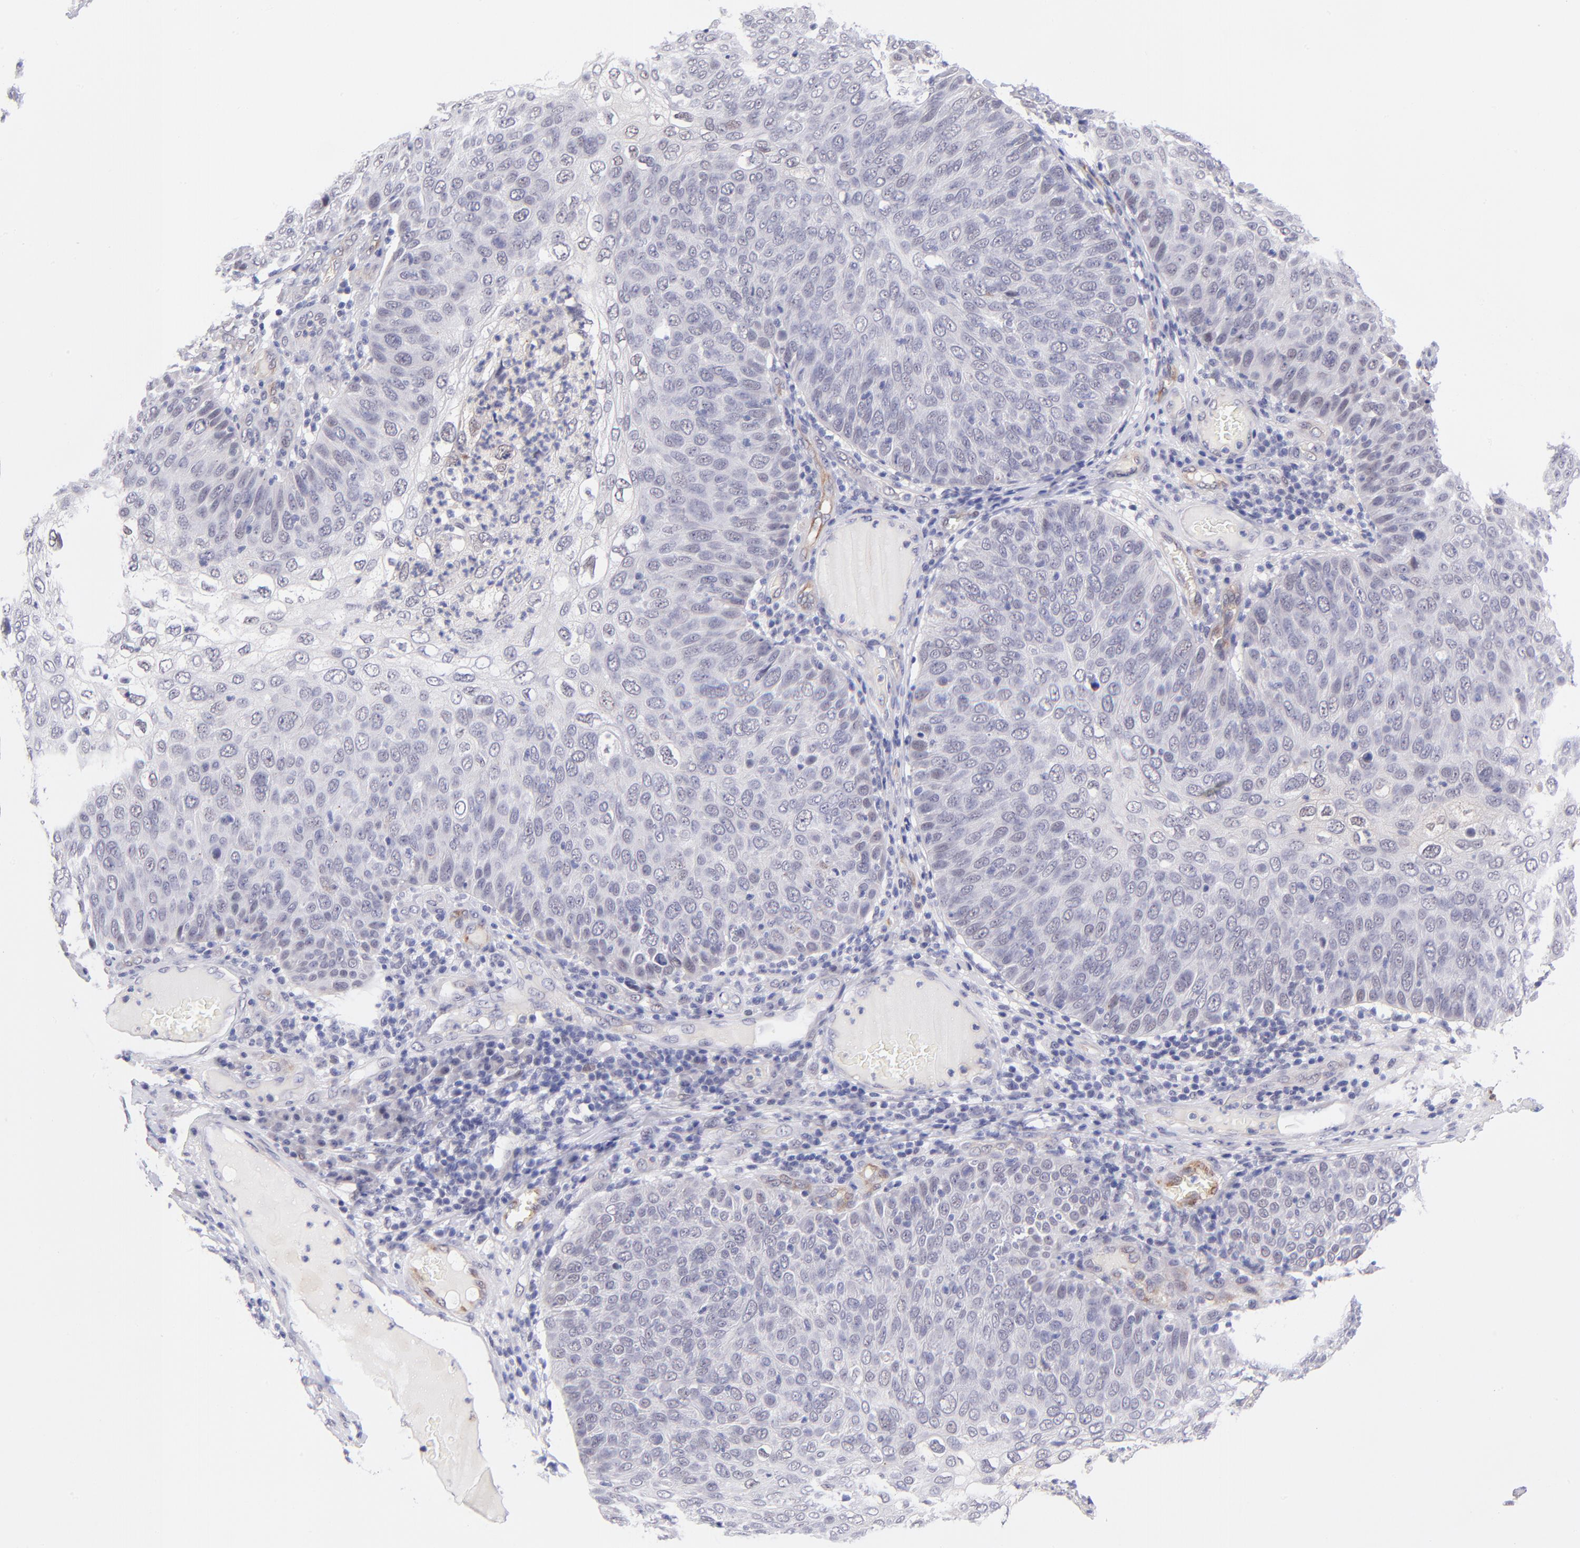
{"staining": {"intensity": "negative", "quantity": "none", "location": "none"}, "tissue": "skin cancer", "cell_type": "Tumor cells", "image_type": "cancer", "snomed": [{"axis": "morphology", "description": "Squamous cell carcinoma, NOS"}, {"axis": "topography", "description": "Skin"}], "caption": "The micrograph shows no significant staining in tumor cells of skin cancer.", "gene": "SOX6", "patient": {"sex": "male", "age": 87}}